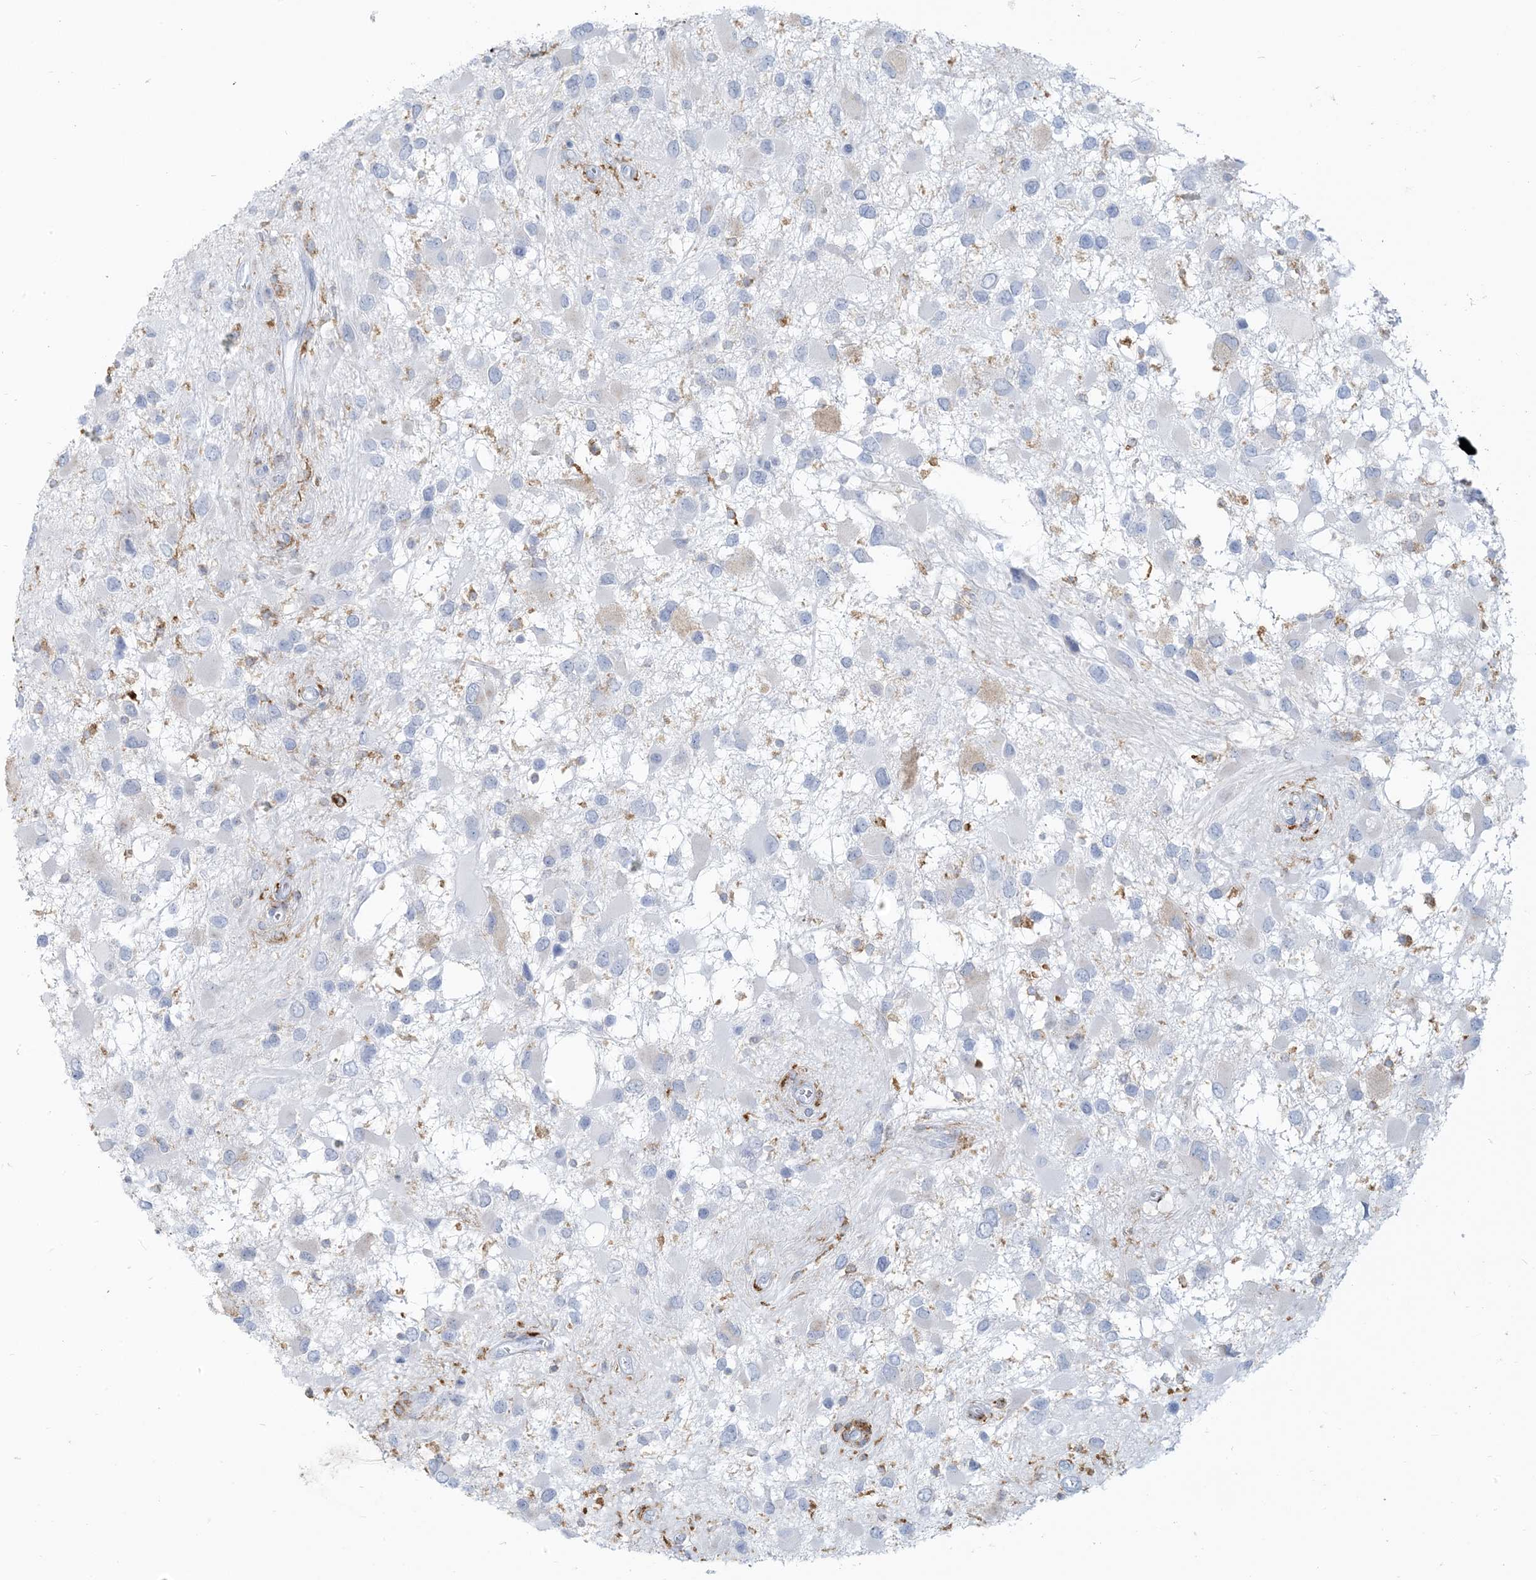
{"staining": {"intensity": "negative", "quantity": "none", "location": "none"}, "tissue": "glioma", "cell_type": "Tumor cells", "image_type": "cancer", "snomed": [{"axis": "morphology", "description": "Glioma, malignant, High grade"}, {"axis": "topography", "description": "Brain"}], "caption": "This micrograph is of glioma stained with immunohistochemistry (IHC) to label a protein in brown with the nuclei are counter-stained blue. There is no positivity in tumor cells.", "gene": "HLA-DRB1", "patient": {"sex": "male", "age": 53}}